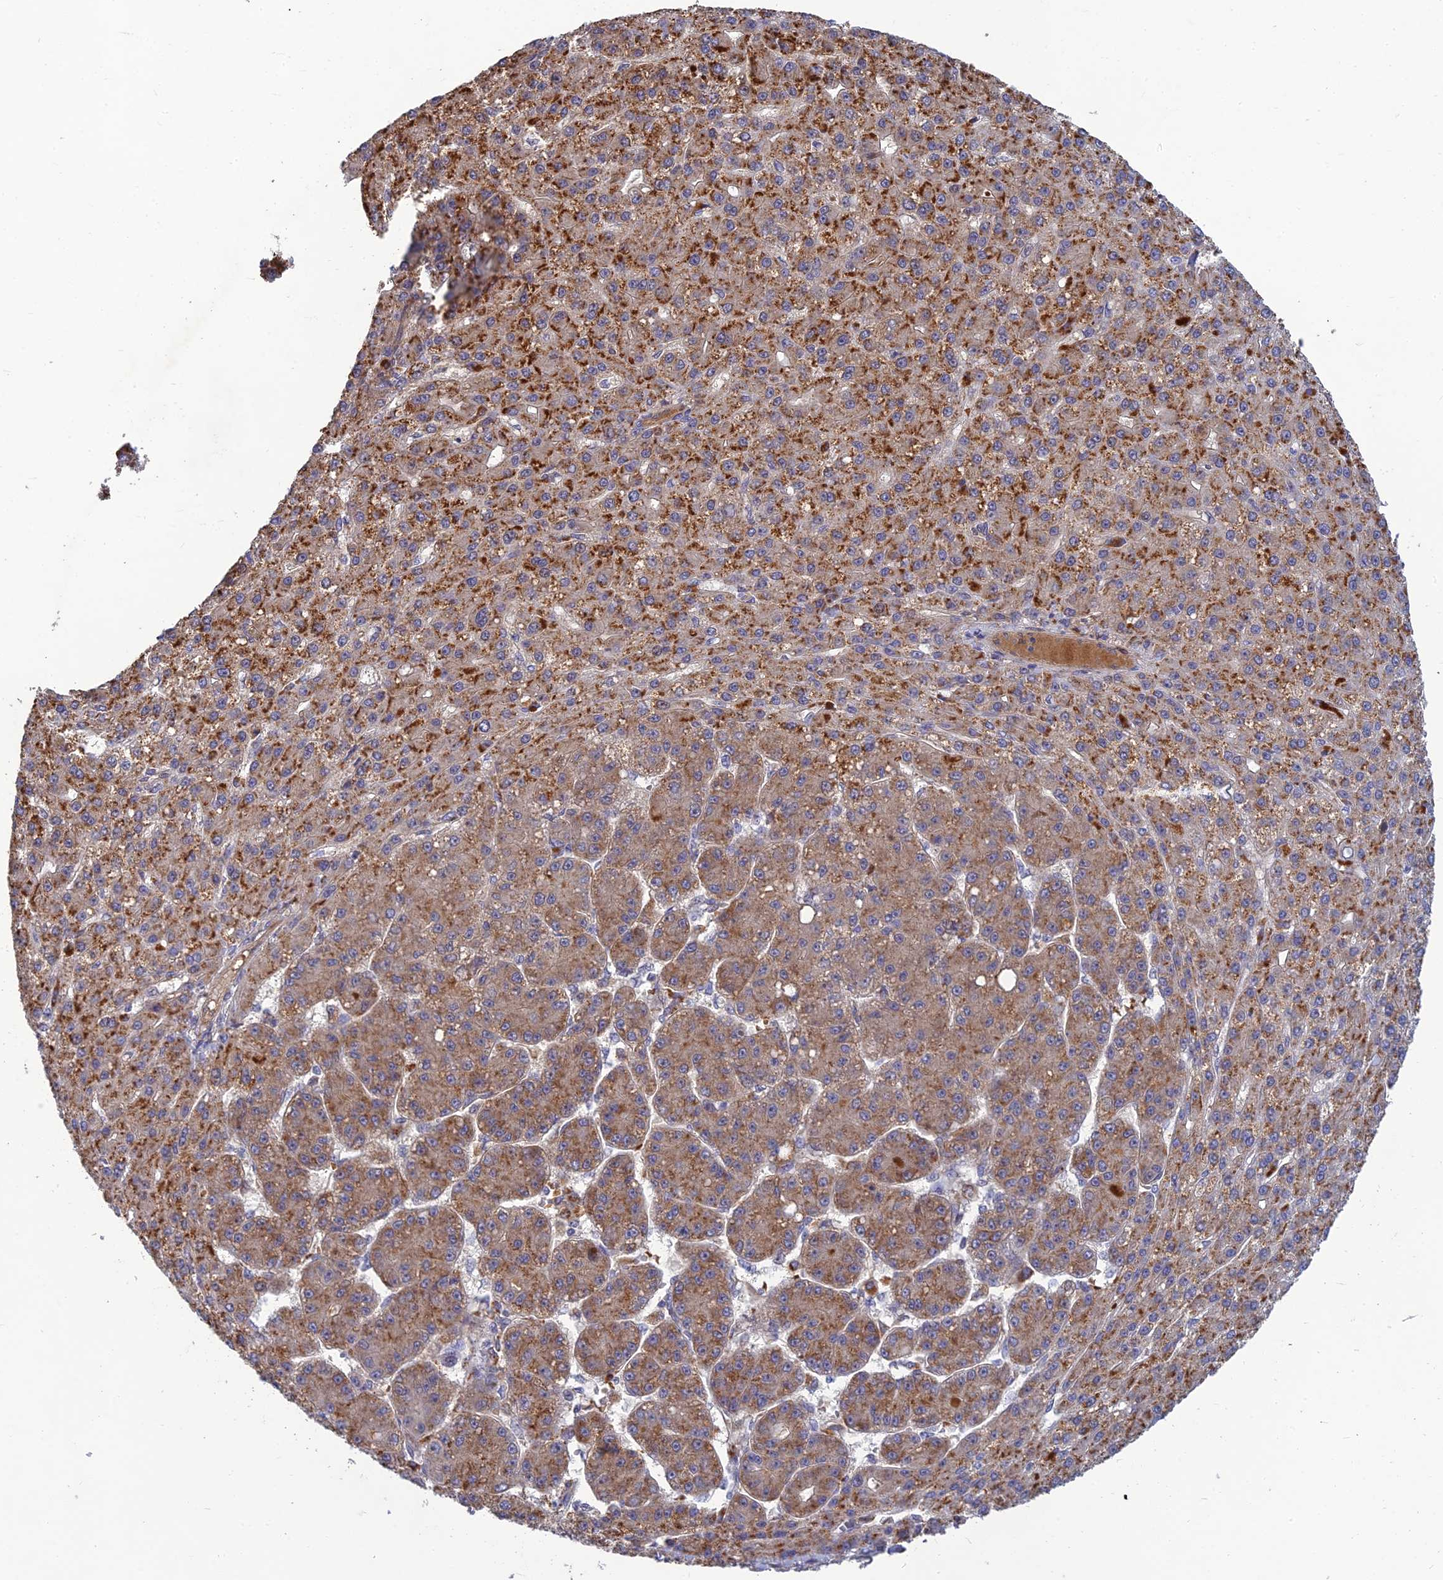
{"staining": {"intensity": "moderate", "quantity": ">75%", "location": "cytoplasmic/membranous"}, "tissue": "liver cancer", "cell_type": "Tumor cells", "image_type": "cancer", "snomed": [{"axis": "morphology", "description": "Carcinoma, Hepatocellular, NOS"}, {"axis": "topography", "description": "Liver"}], "caption": "Liver cancer (hepatocellular carcinoma) stained with a protein marker demonstrates moderate staining in tumor cells.", "gene": "FAM151B", "patient": {"sex": "male", "age": 67}}